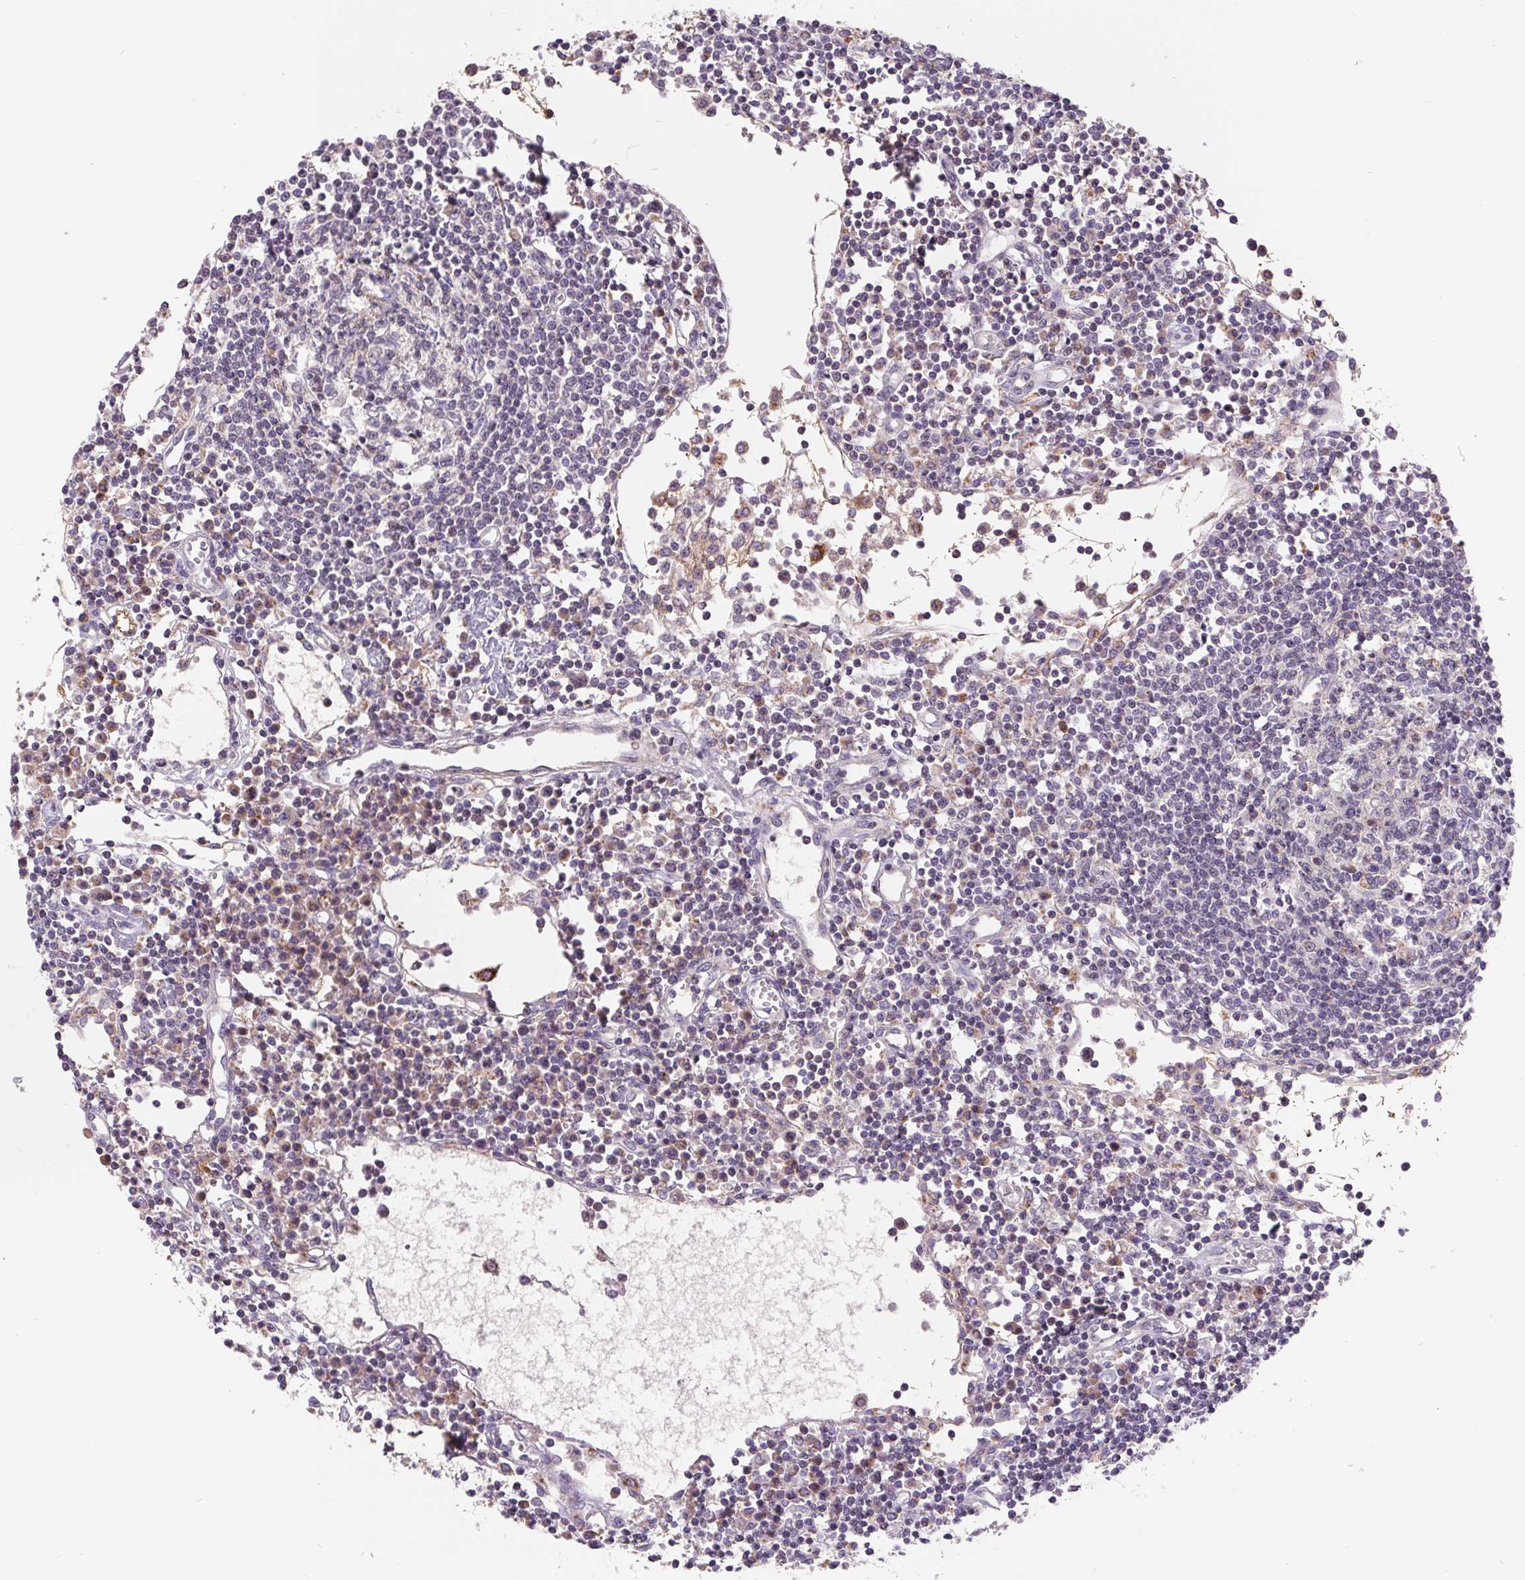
{"staining": {"intensity": "moderate", "quantity": "<25%", "location": "cytoplasmic/membranous"}, "tissue": "lymph node", "cell_type": "Germinal center cells", "image_type": "normal", "snomed": [{"axis": "morphology", "description": "Normal tissue, NOS"}, {"axis": "topography", "description": "Lymph node"}], "caption": "Moderate cytoplasmic/membranous staining for a protein is seen in approximately <25% of germinal center cells of benign lymph node using immunohistochemistry (IHC).", "gene": "EMC6", "patient": {"sex": "female", "age": 78}}